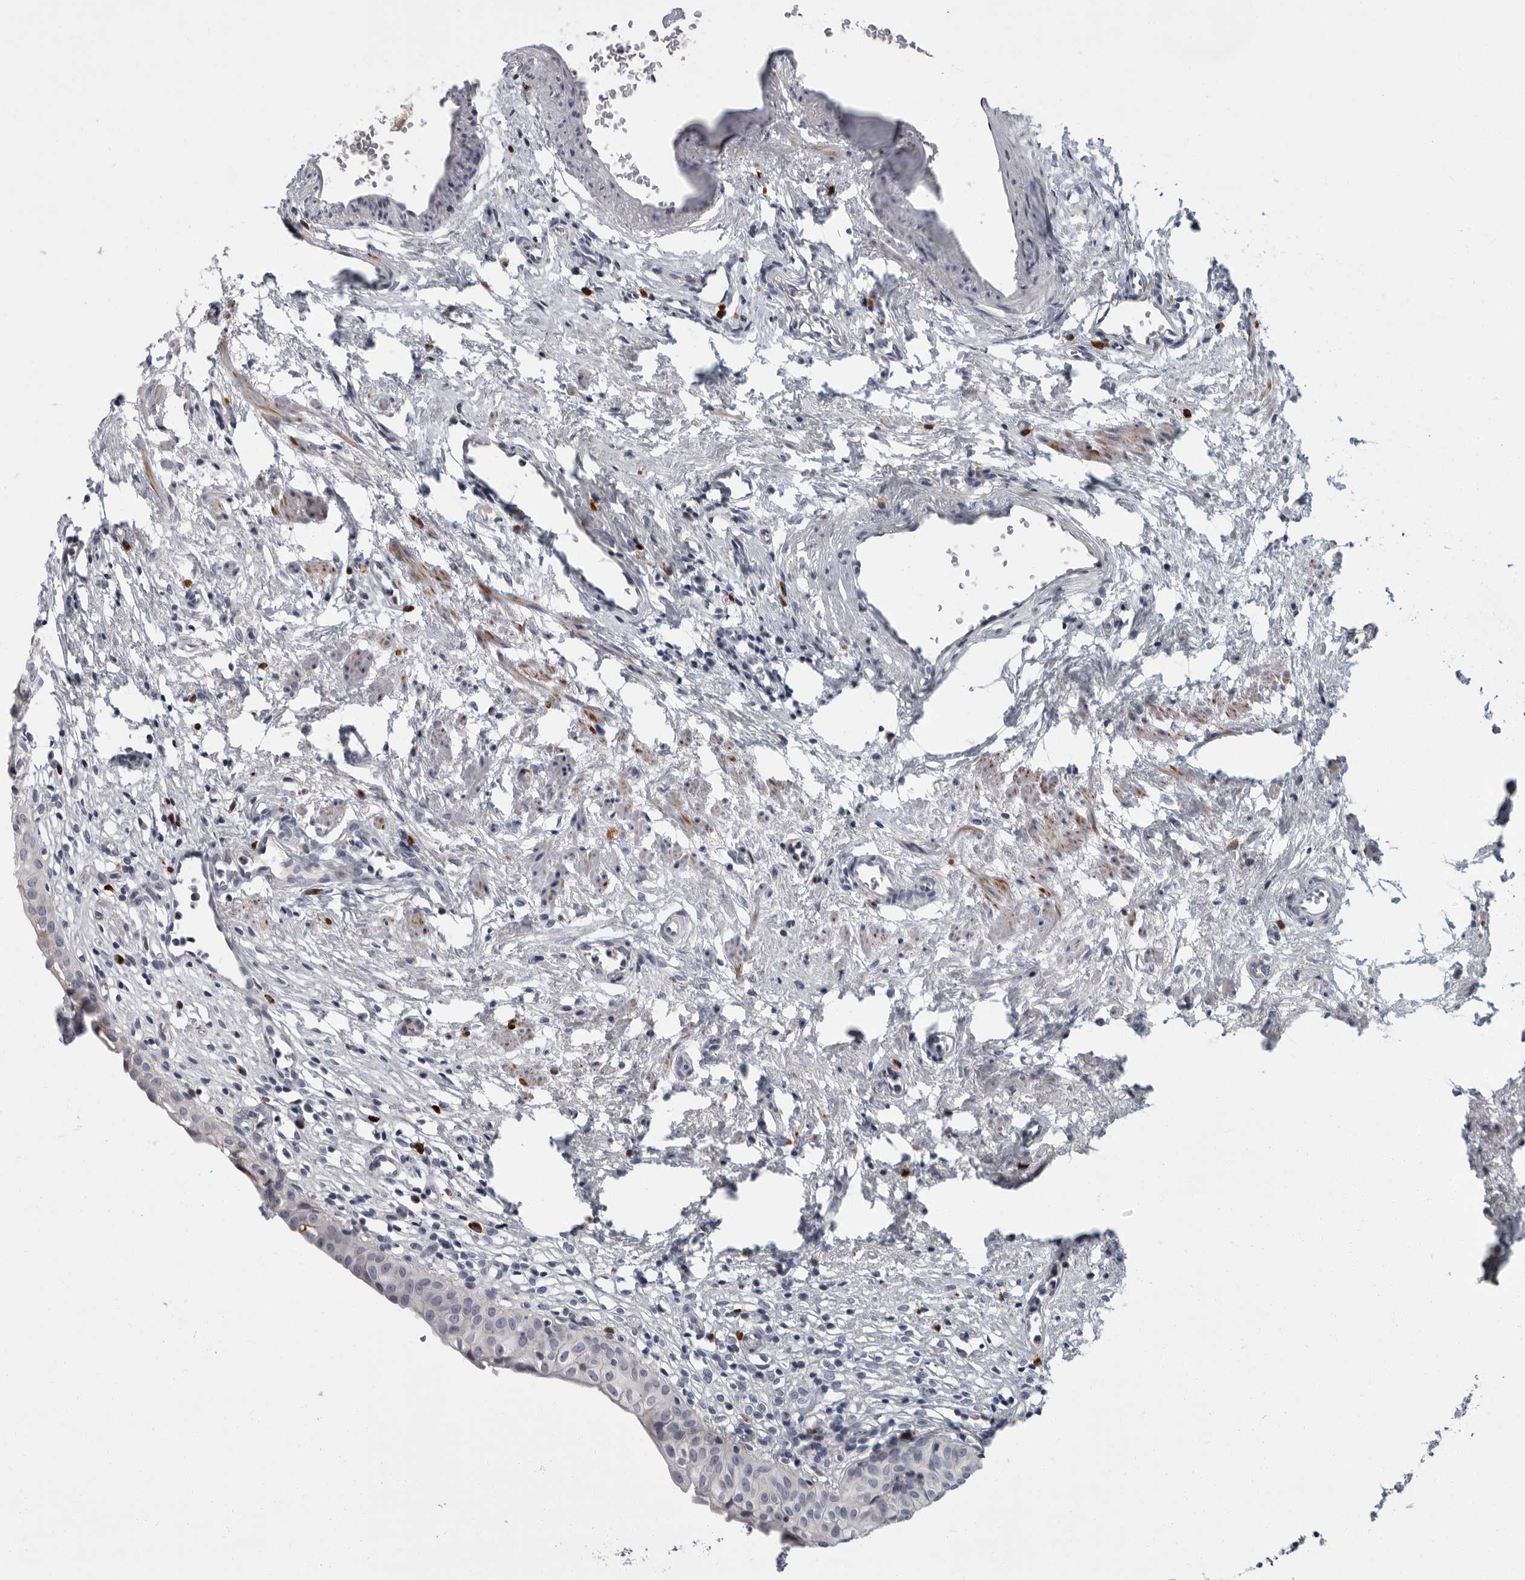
{"staining": {"intensity": "negative", "quantity": "none", "location": "none"}, "tissue": "urinary bladder", "cell_type": "Urothelial cells", "image_type": "normal", "snomed": [{"axis": "morphology", "description": "Normal tissue, NOS"}, {"axis": "morphology", "description": "Urothelial carcinoma, High grade"}, {"axis": "topography", "description": "Urinary bladder"}], "caption": "Urothelial cells are negative for protein expression in benign human urinary bladder. (Immunohistochemistry (ihc), brightfield microscopy, high magnification).", "gene": "SLC25A39", "patient": {"sex": "female", "age": 60}}